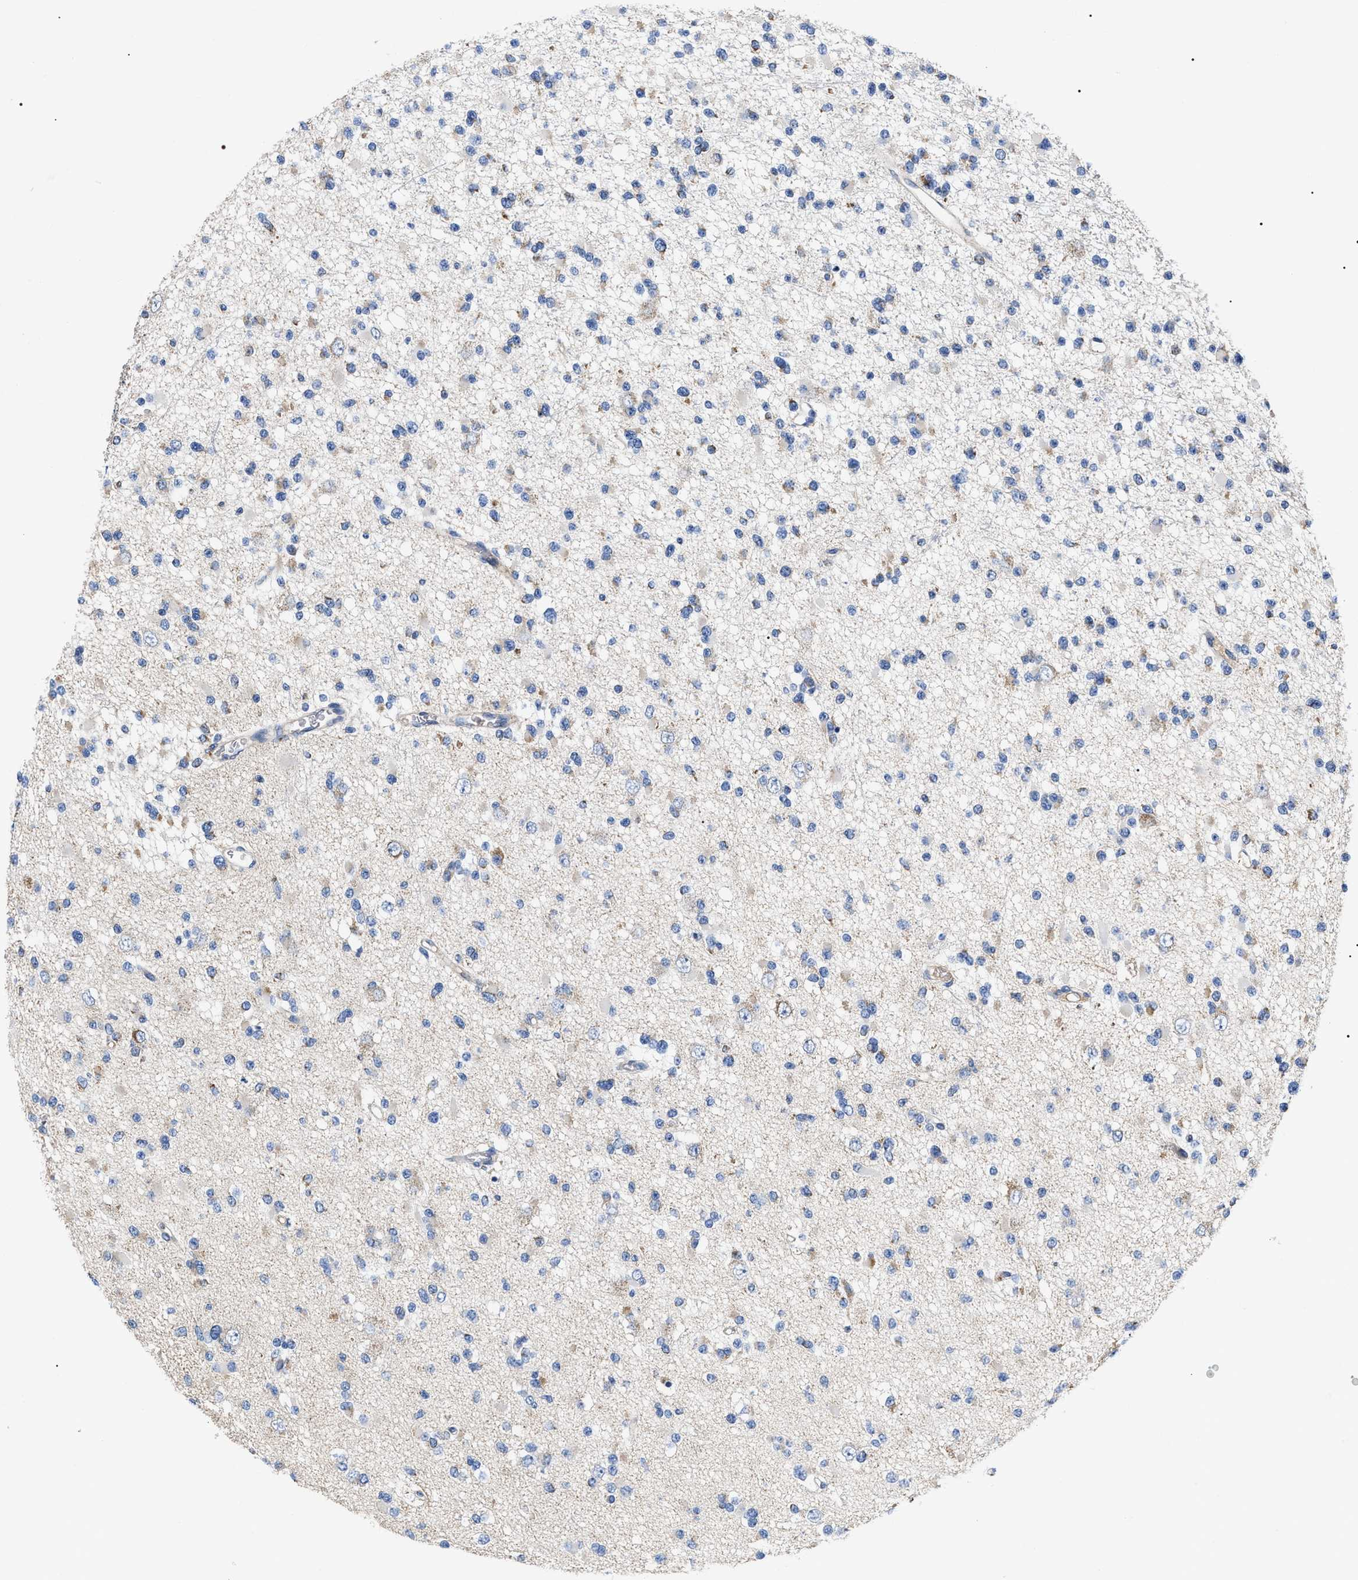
{"staining": {"intensity": "negative", "quantity": "none", "location": "none"}, "tissue": "glioma", "cell_type": "Tumor cells", "image_type": "cancer", "snomed": [{"axis": "morphology", "description": "Glioma, malignant, Low grade"}, {"axis": "topography", "description": "Brain"}], "caption": "Malignant low-grade glioma was stained to show a protein in brown. There is no significant positivity in tumor cells. Nuclei are stained in blue.", "gene": "MACC1", "patient": {"sex": "female", "age": 22}}